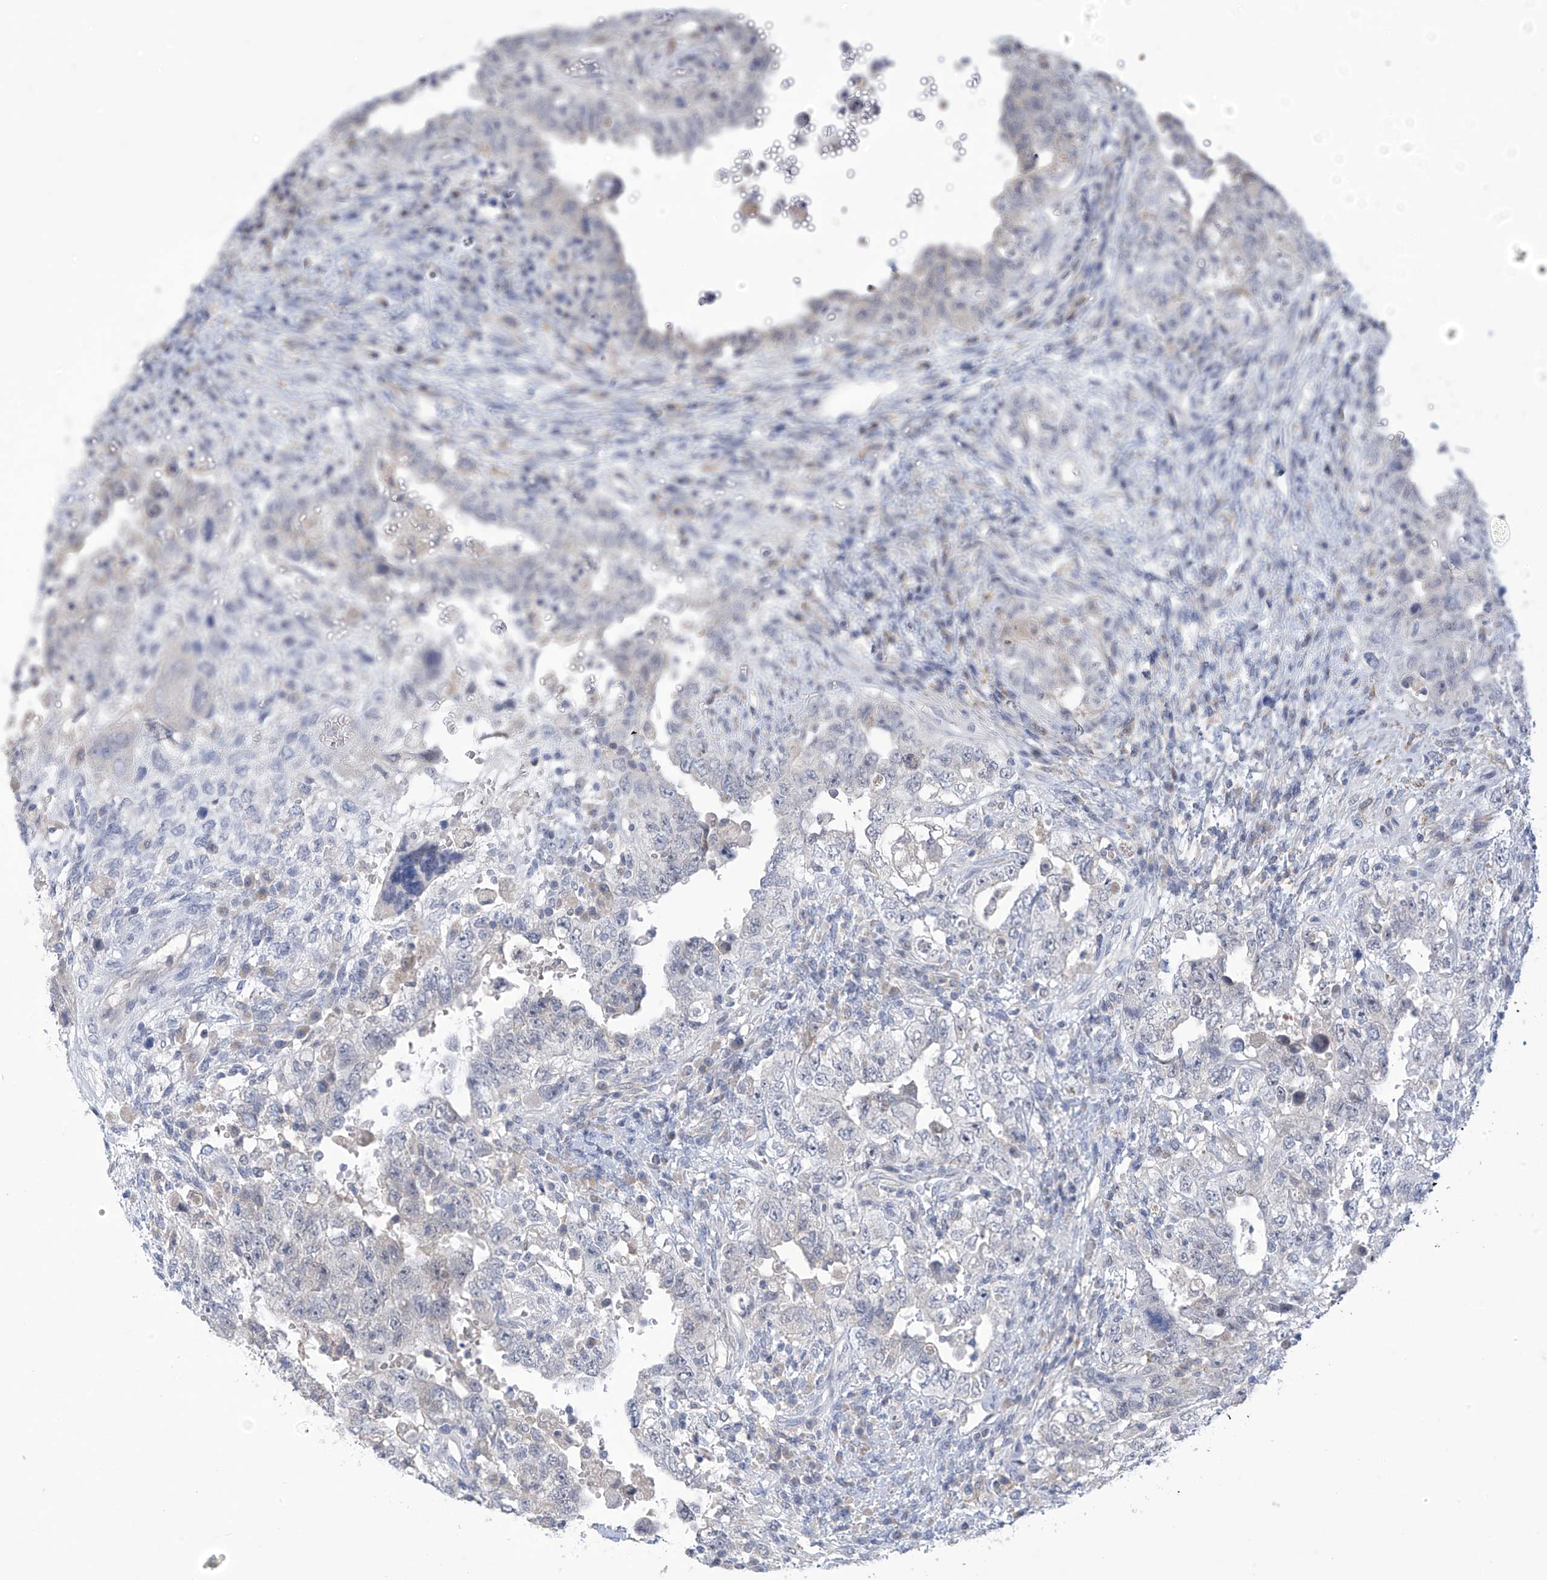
{"staining": {"intensity": "negative", "quantity": "none", "location": "none"}, "tissue": "testis cancer", "cell_type": "Tumor cells", "image_type": "cancer", "snomed": [{"axis": "morphology", "description": "Carcinoma, Embryonal, NOS"}, {"axis": "topography", "description": "Testis"}], "caption": "Testis cancer was stained to show a protein in brown. There is no significant staining in tumor cells.", "gene": "IBA57", "patient": {"sex": "male", "age": 26}}